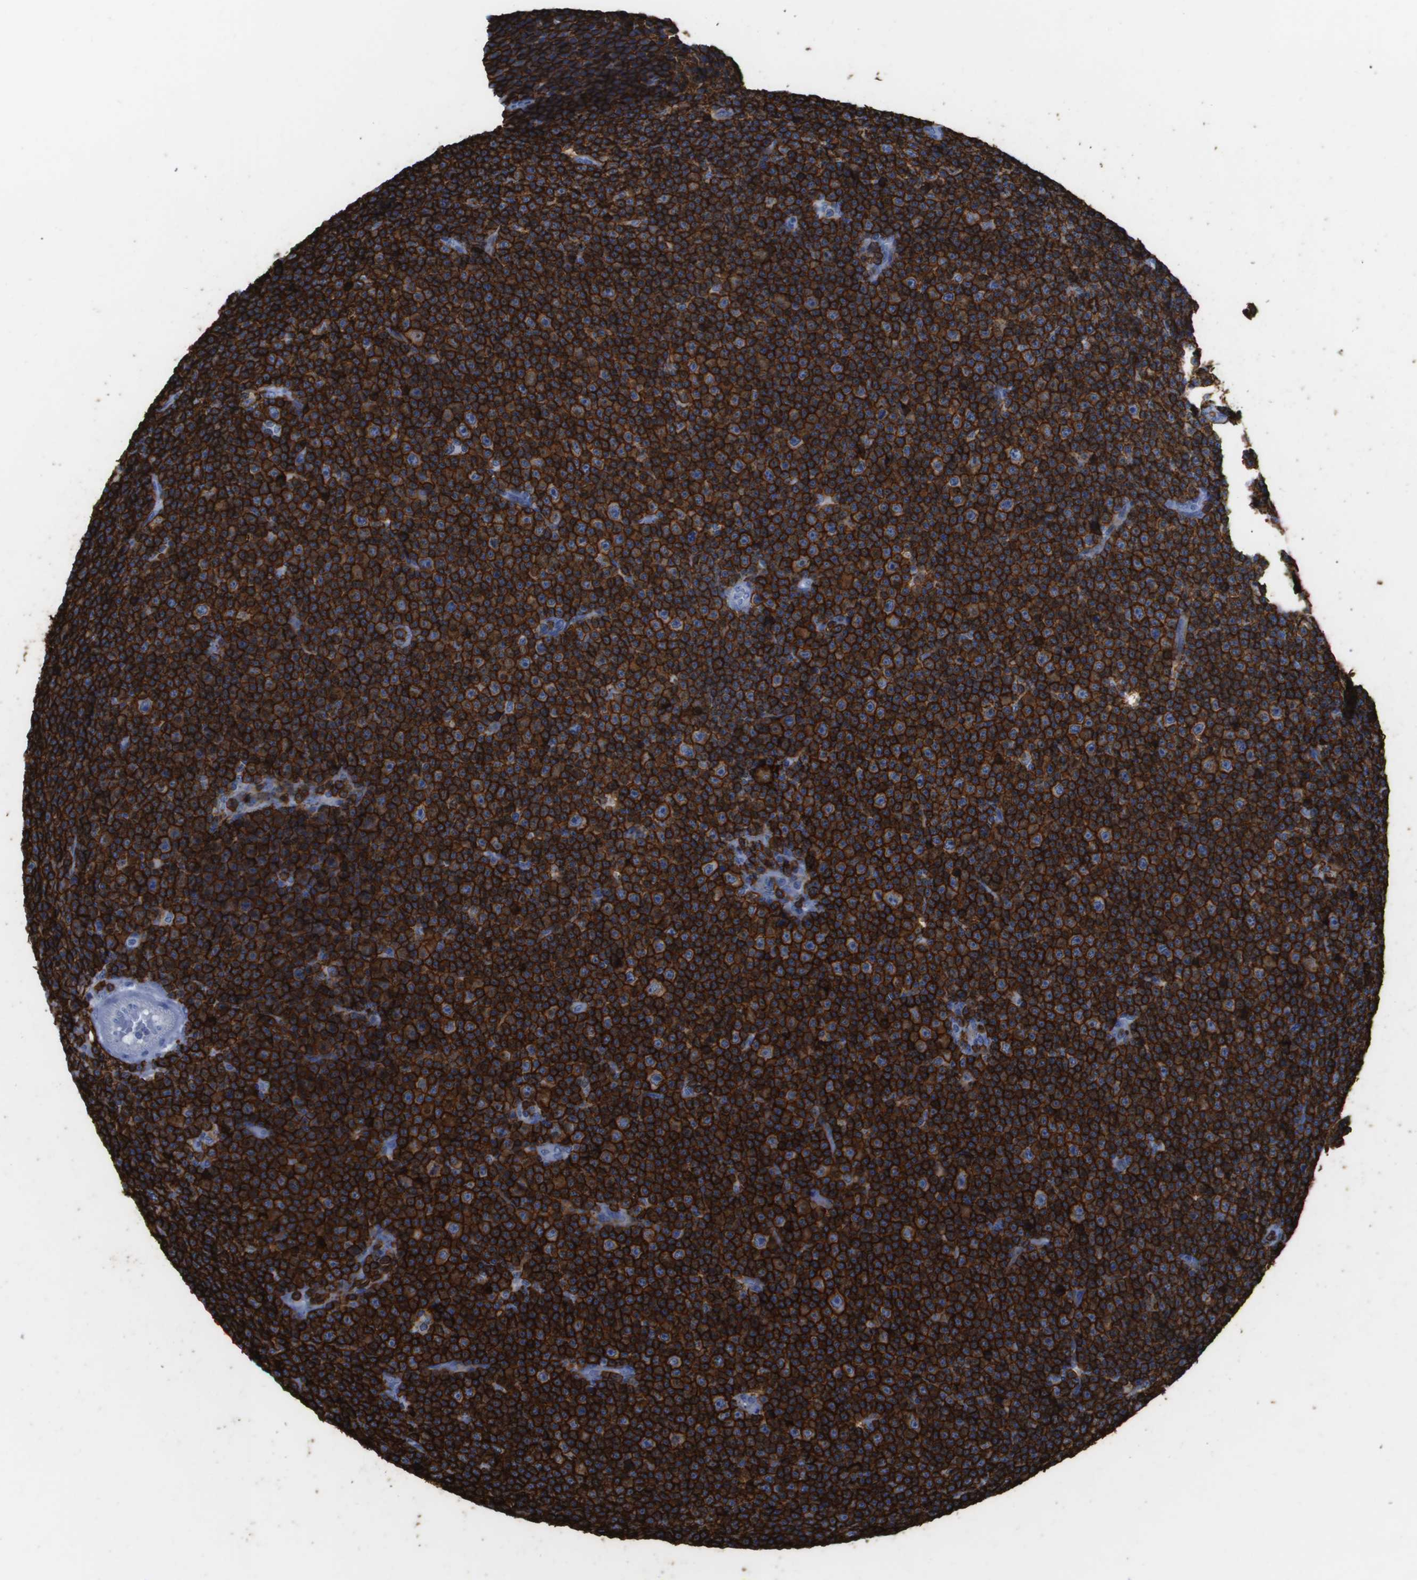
{"staining": {"intensity": "strong", "quantity": ">75%", "location": "cytoplasmic/membranous"}, "tissue": "lymphoma", "cell_type": "Tumor cells", "image_type": "cancer", "snomed": [{"axis": "morphology", "description": "Malignant lymphoma, non-Hodgkin's type, Low grade"}, {"axis": "topography", "description": "Lymph node"}], "caption": "DAB immunohistochemical staining of human low-grade malignant lymphoma, non-Hodgkin's type exhibits strong cytoplasmic/membranous protein staining in about >75% of tumor cells. The staining was performed using DAB to visualize the protein expression in brown, while the nuclei were stained in blue with hematoxylin (Magnification: 20x).", "gene": "MS4A1", "patient": {"sex": "female", "age": 67}}